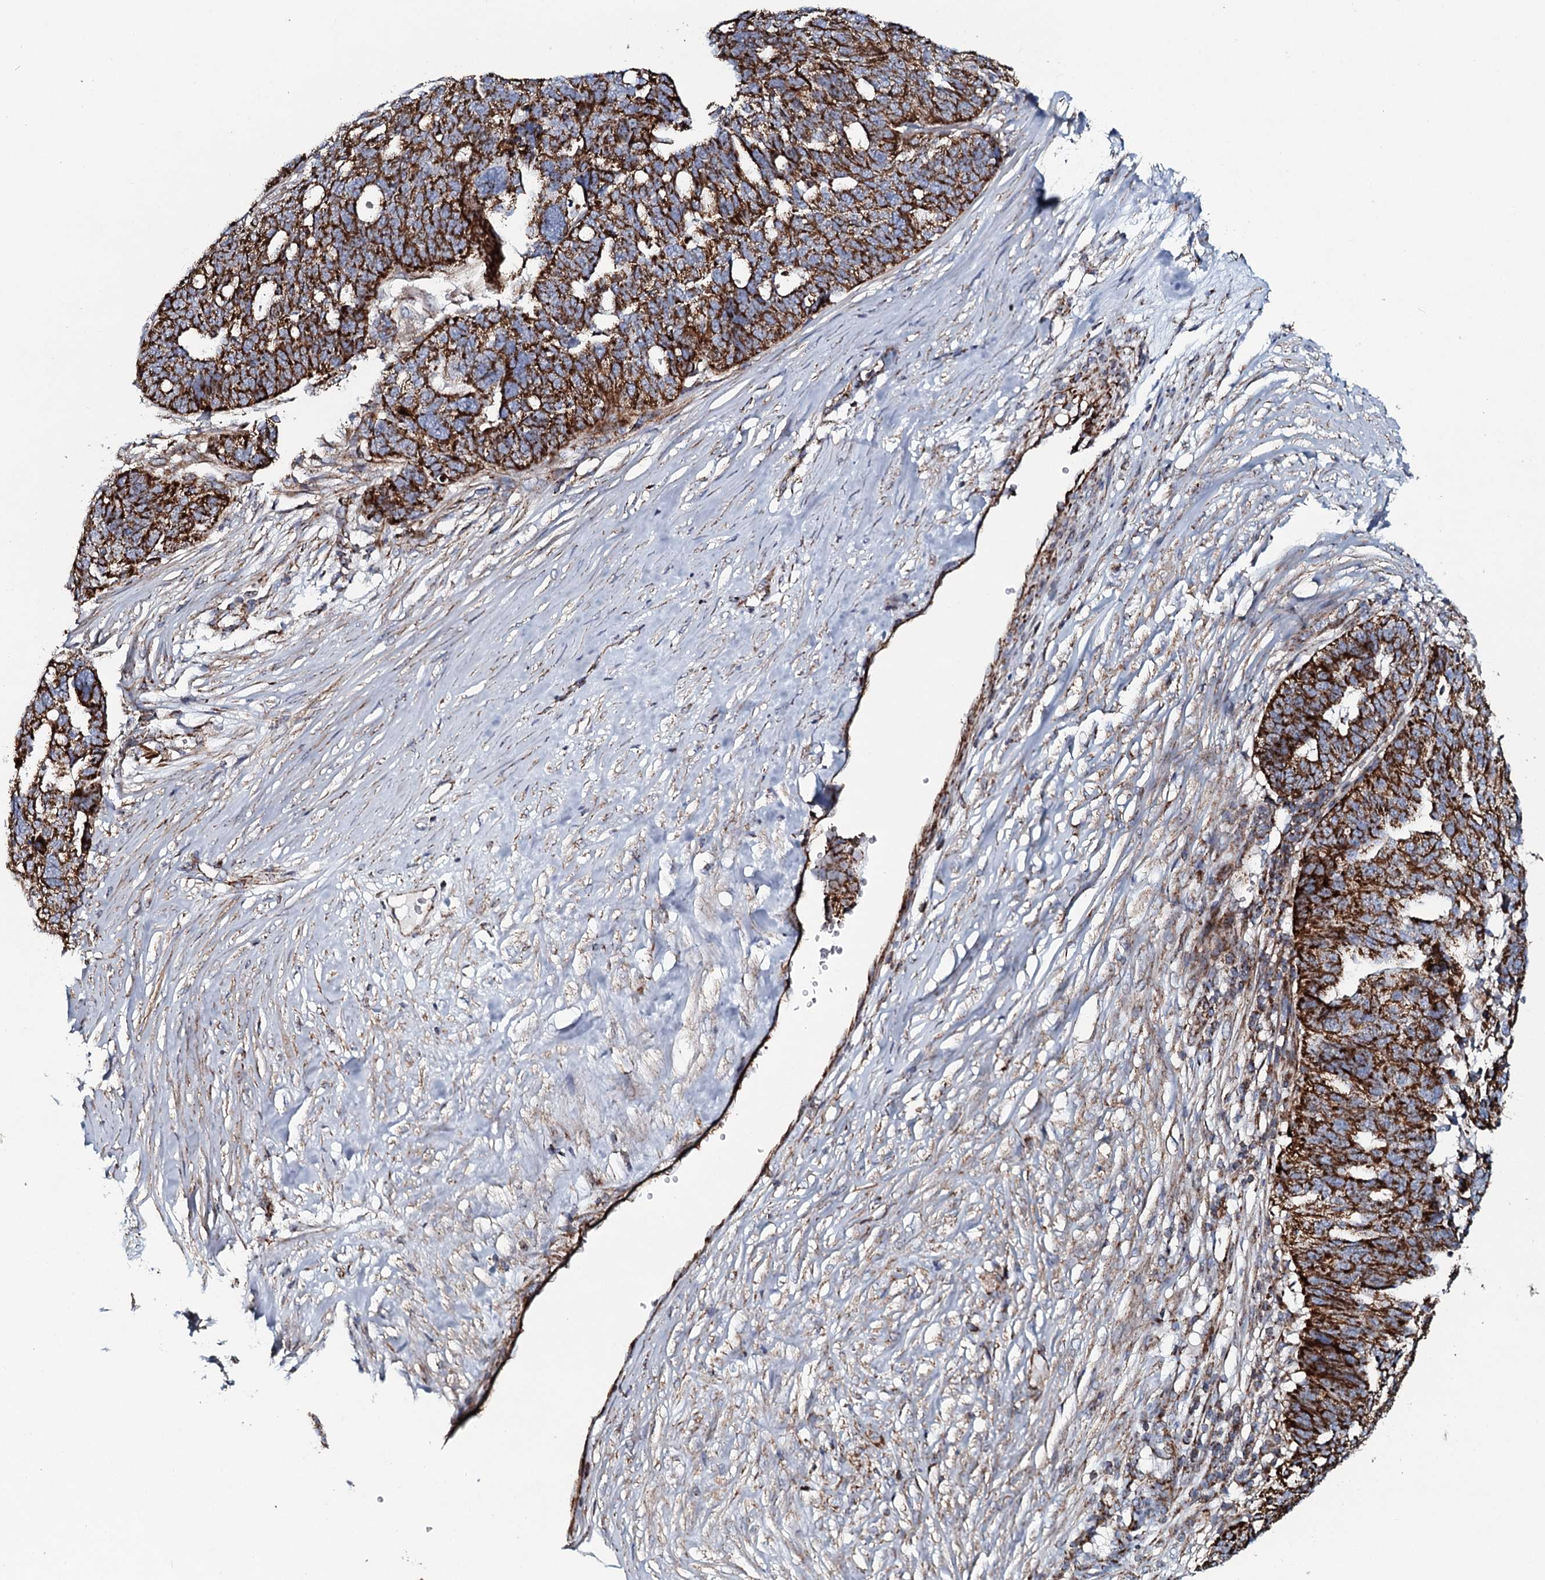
{"staining": {"intensity": "strong", "quantity": ">75%", "location": "cytoplasmic/membranous"}, "tissue": "ovarian cancer", "cell_type": "Tumor cells", "image_type": "cancer", "snomed": [{"axis": "morphology", "description": "Cystadenocarcinoma, serous, NOS"}, {"axis": "topography", "description": "Ovary"}], "caption": "Protein staining of ovarian cancer (serous cystadenocarcinoma) tissue shows strong cytoplasmic/membranous positivity in about >75% of tumor cells.", "gene": "EVC2", "patient": {"sex": "female", "age": 59}}